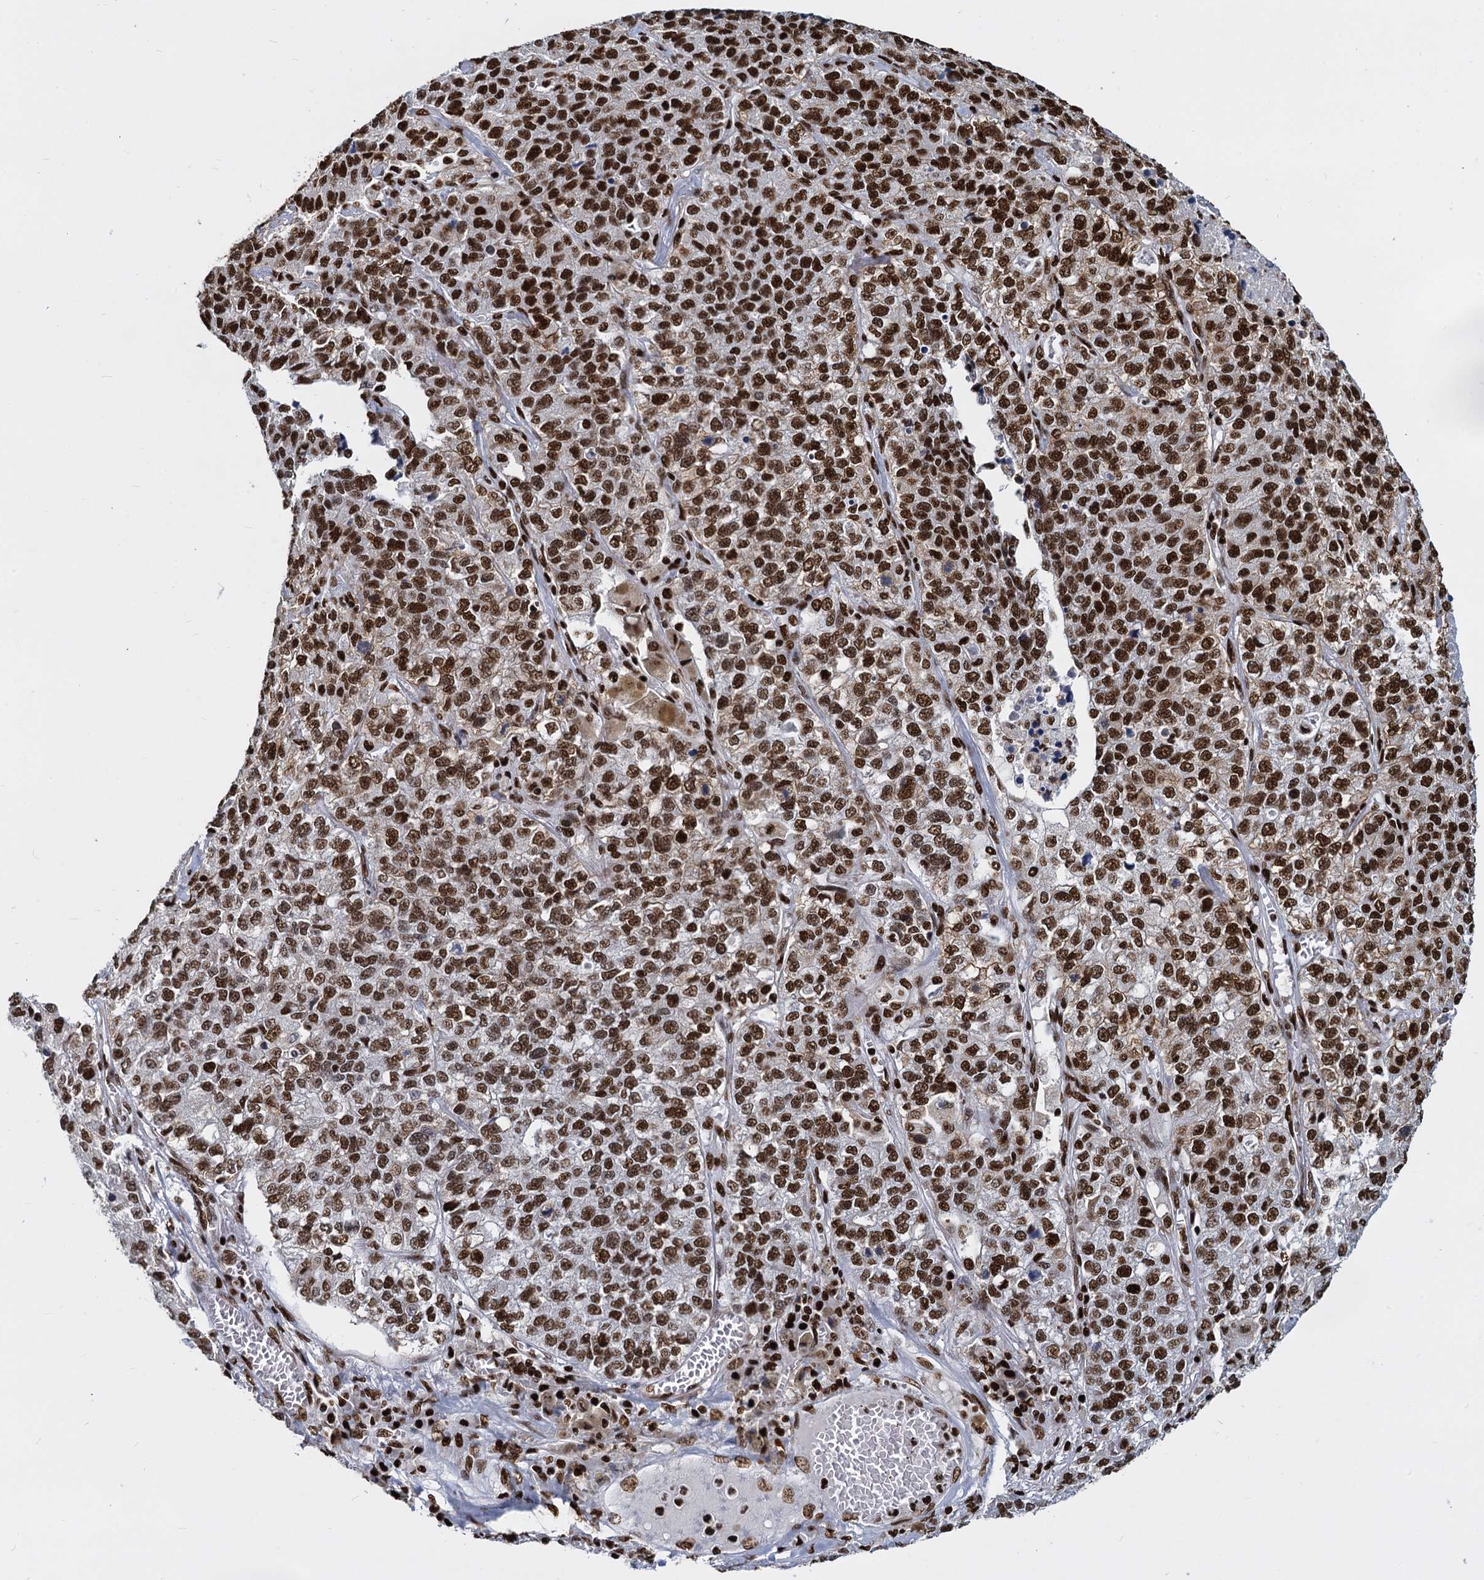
{"staining": {"intensity": "strong", "quantity": ">75%", "location": "nuclear"}, "tissue": "lung cancer", "cell_type": "Tumor cells", "image_type": "cancer", "snomed": [{"axis": "morphology", "description": "Adenocarcinoma, NOS"}, {"axis": "topography", "description": "Lung"}], "caption": "Human lung adenocarcinoma stained with a protein marker demonstrates strong staining in tumor cells.", "gene": "DCPS", "patient": {"sex": "male", "age": 49}}